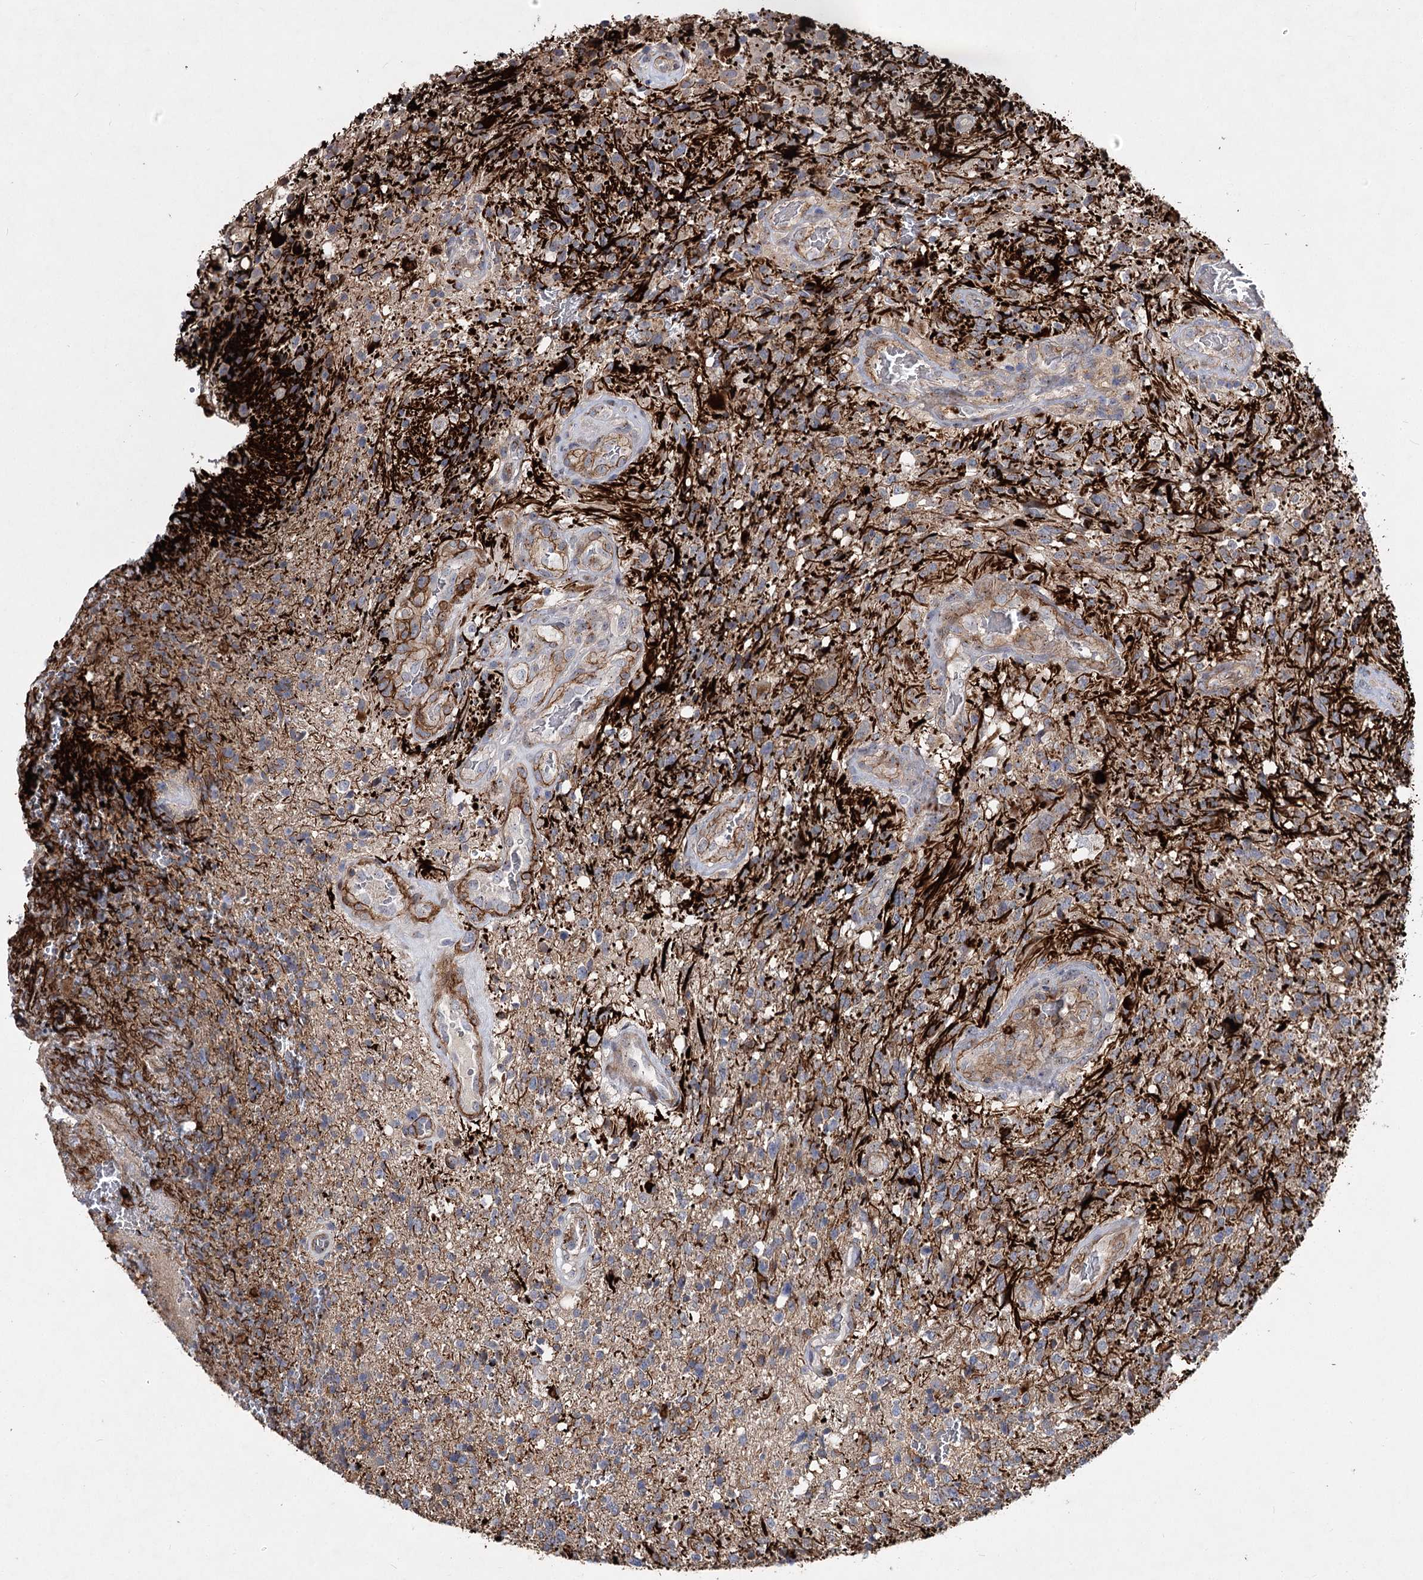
{"staining": {"intensity": "weak", "quantity": "<25%", "location": "cytoplasmic/membranous"}, "tissue": "glioma", "cell_type": "Tumor cells", "image_type": "cancer", "snomed": [{"axis": "morphology", "description": "Glioma, malignant, High grade"}, {"axis": "topography", "description": "Brain"}], "caption": "DAB immunohistochemical staining of human glioma shows no significant staining in tumor cells.", "gene": "MINDY3", "patient": {"sex": "male", "age": 56}}